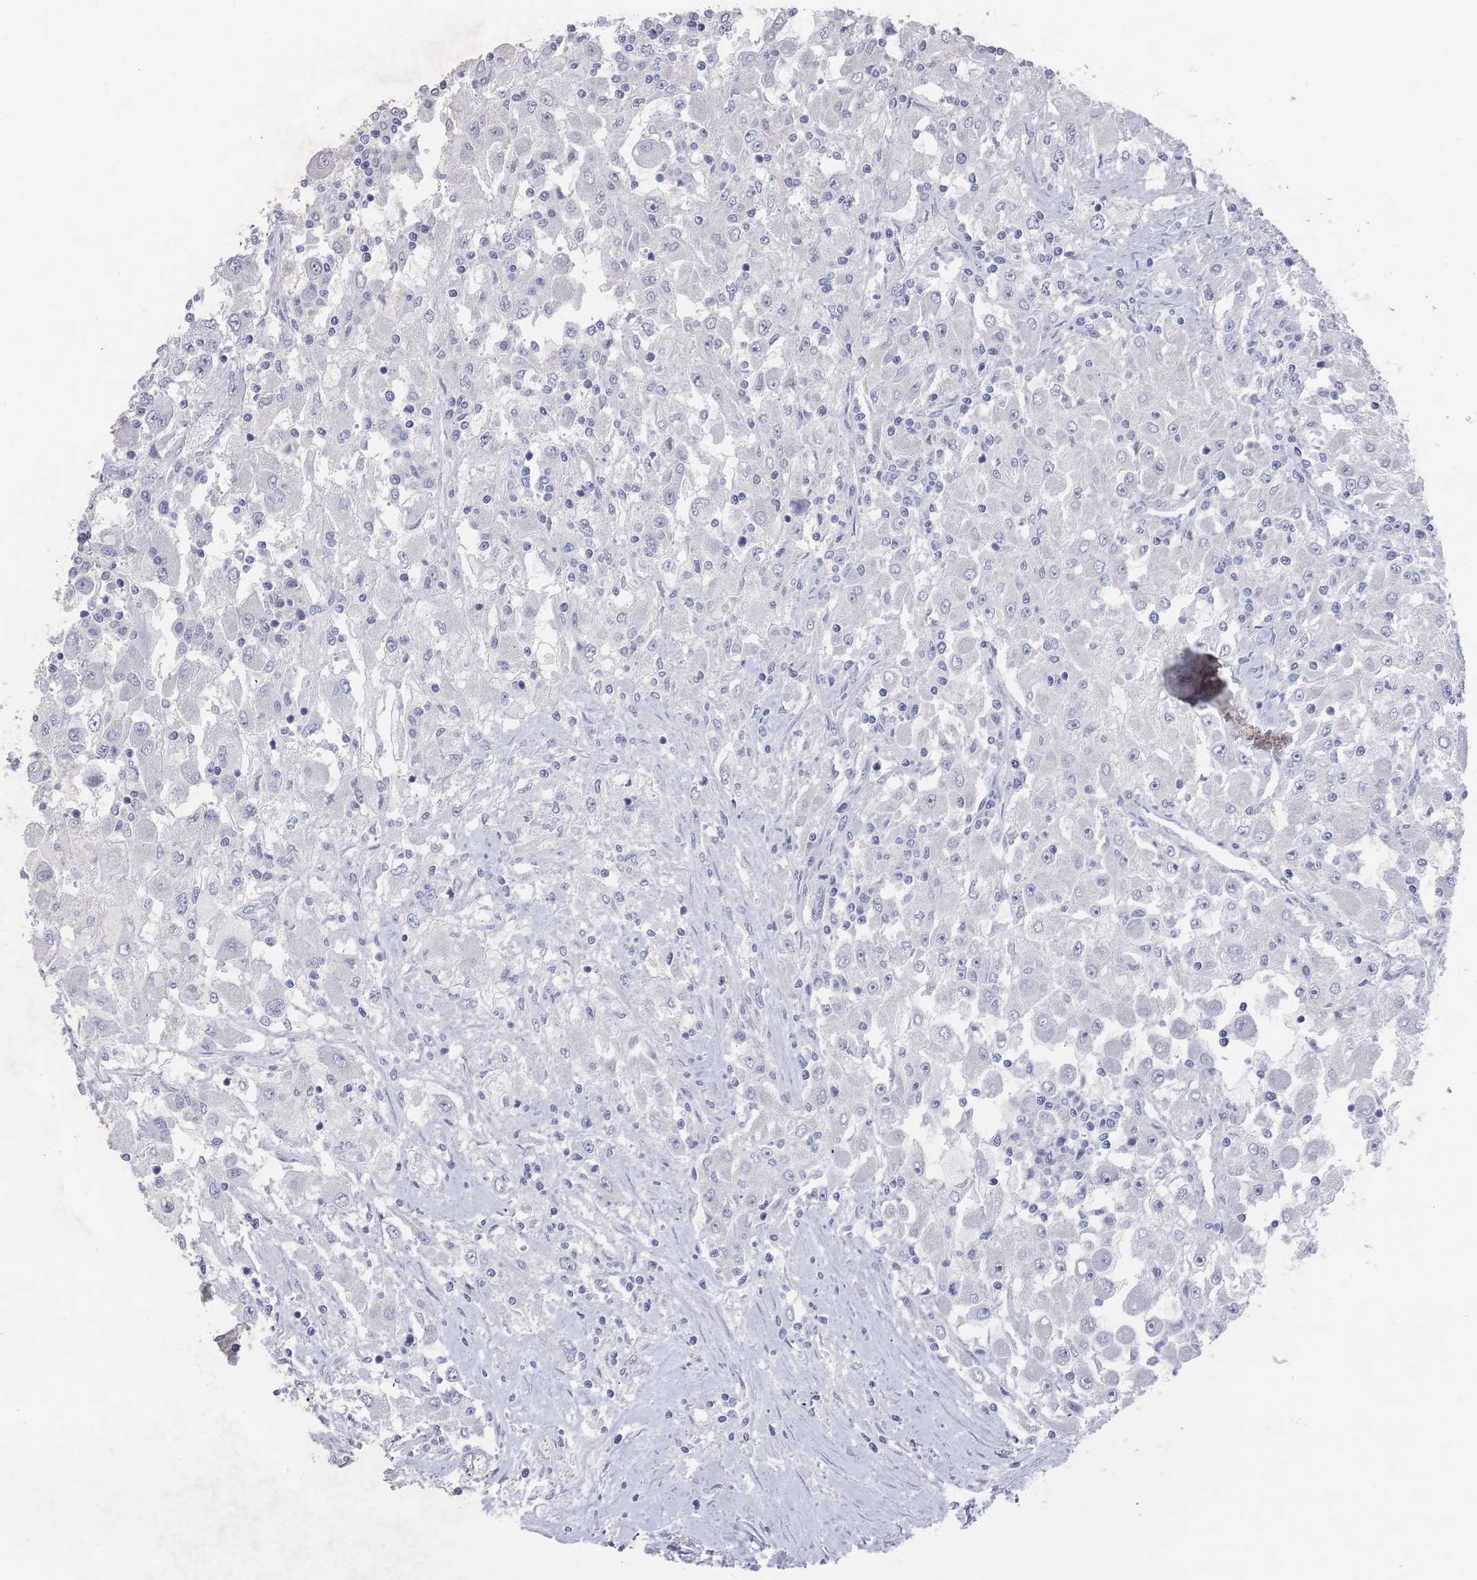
{"staining": {"intensity": "negative", "quantity": "none", "location": "none"}, "tissue": "renal cancer", "cell_type": "Tumor cells", "image_type": "cancer", "snomed": [{"axis": "morphology", "description": "Adenocarcinoma, NOS"}, {"axis": "topography", "description": "Kidney"}], "caption": "High magnification brightfield microscopy of renal cancer stained with DAB (brown) and counterstained with hematoxylin (blue): tumor cells show no significant staining.", "gene": "PROM2", "patient": {"sex": "female", "age": 67}}